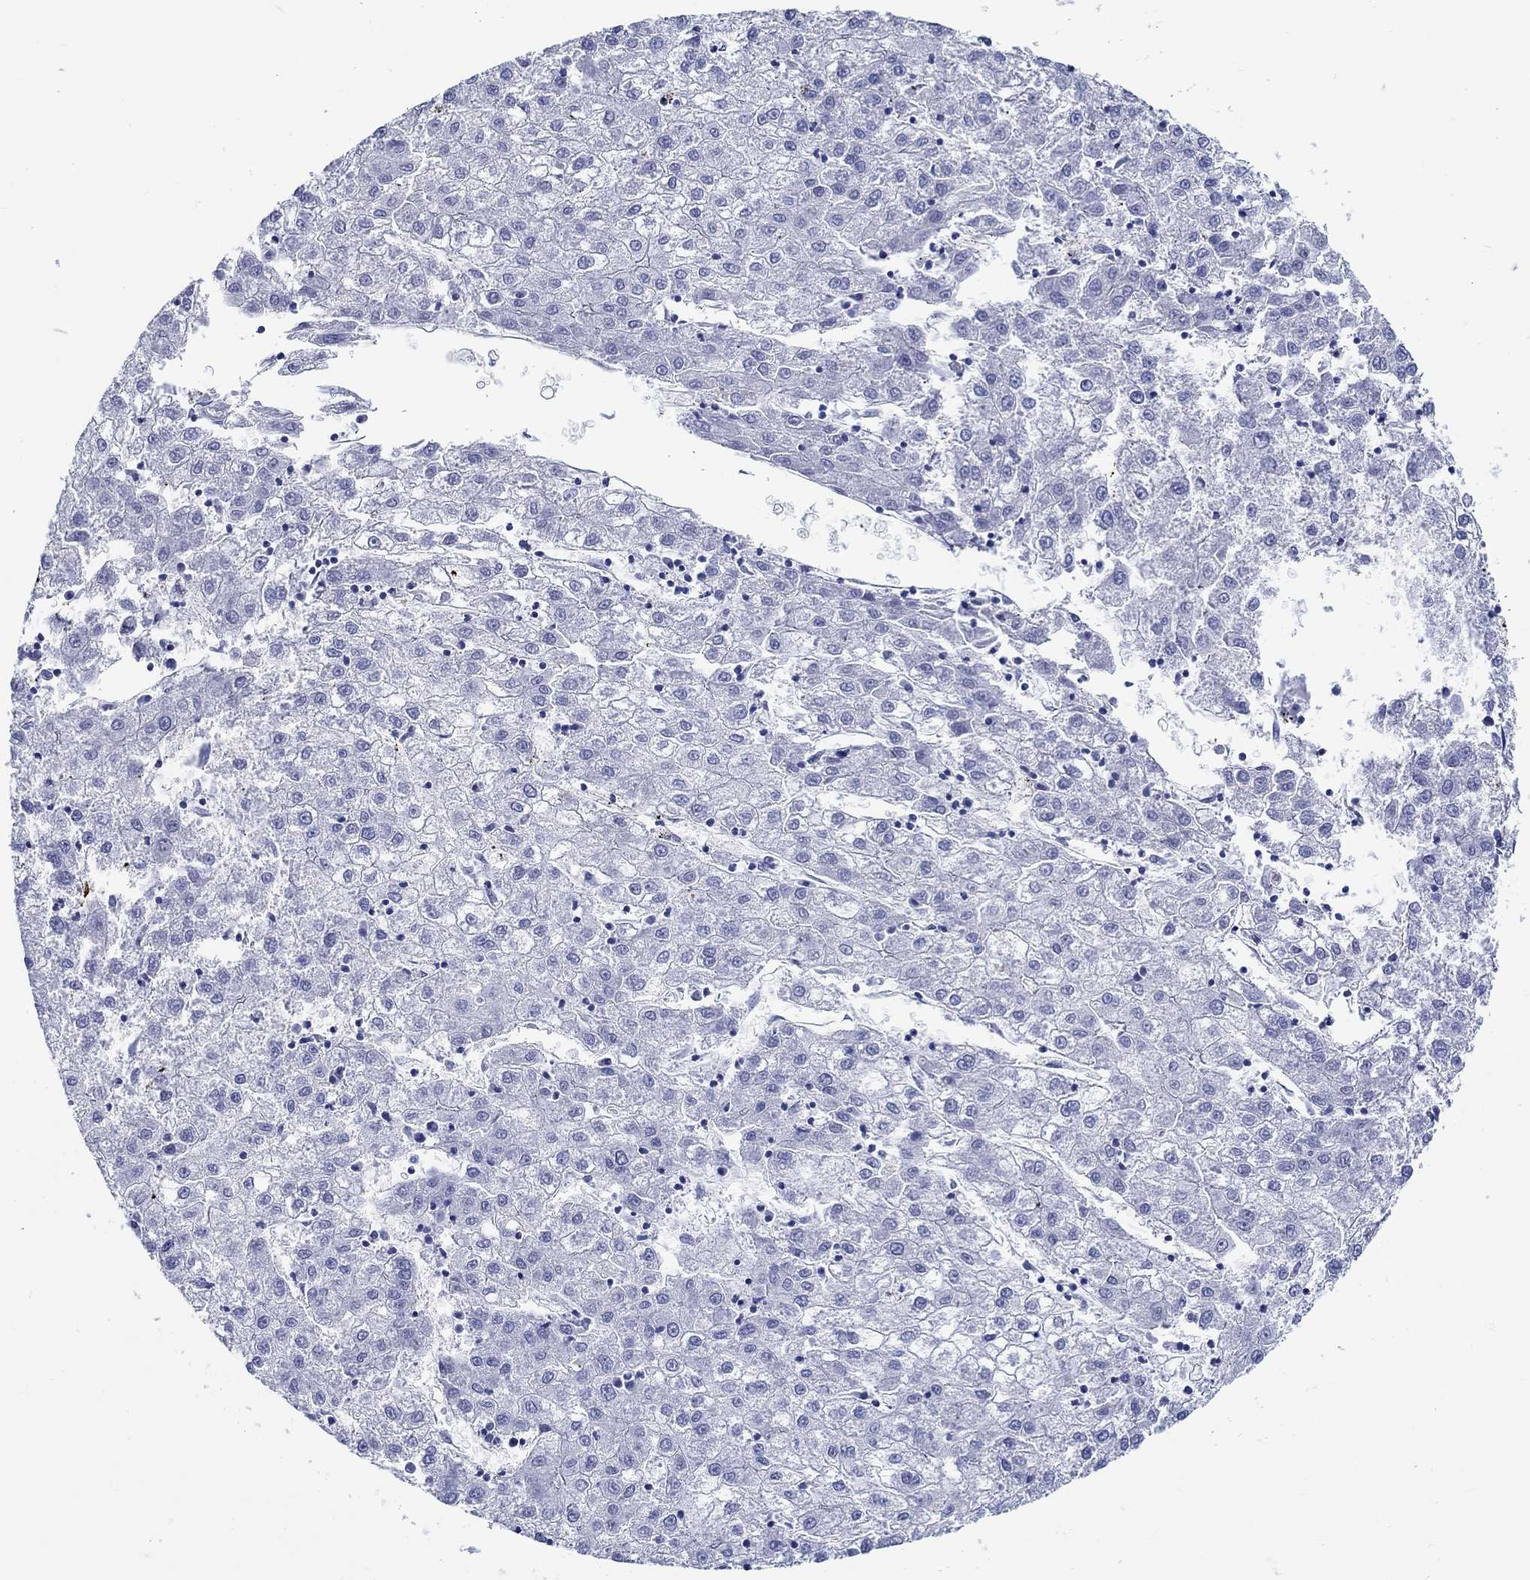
{"staining": {"intensity": "negative", "quantity": "none", "location": "none"}, "tissue": "liver cancer", "cell_type": "Tumor cells", "image_type": "cancer", "snomed": [{"axis": "morphology", "description": "Carcinoma, Hepatocellular, NOS"}, {"axis": "topography", "description": "Liver"}], "caption": "Immunohistochemical staining of human hepatocellular carcinoma (liver) displays no significant expression in tumor cells.", "gene": "FBXO2", "patient": {"sex": "male", "age": 72}}